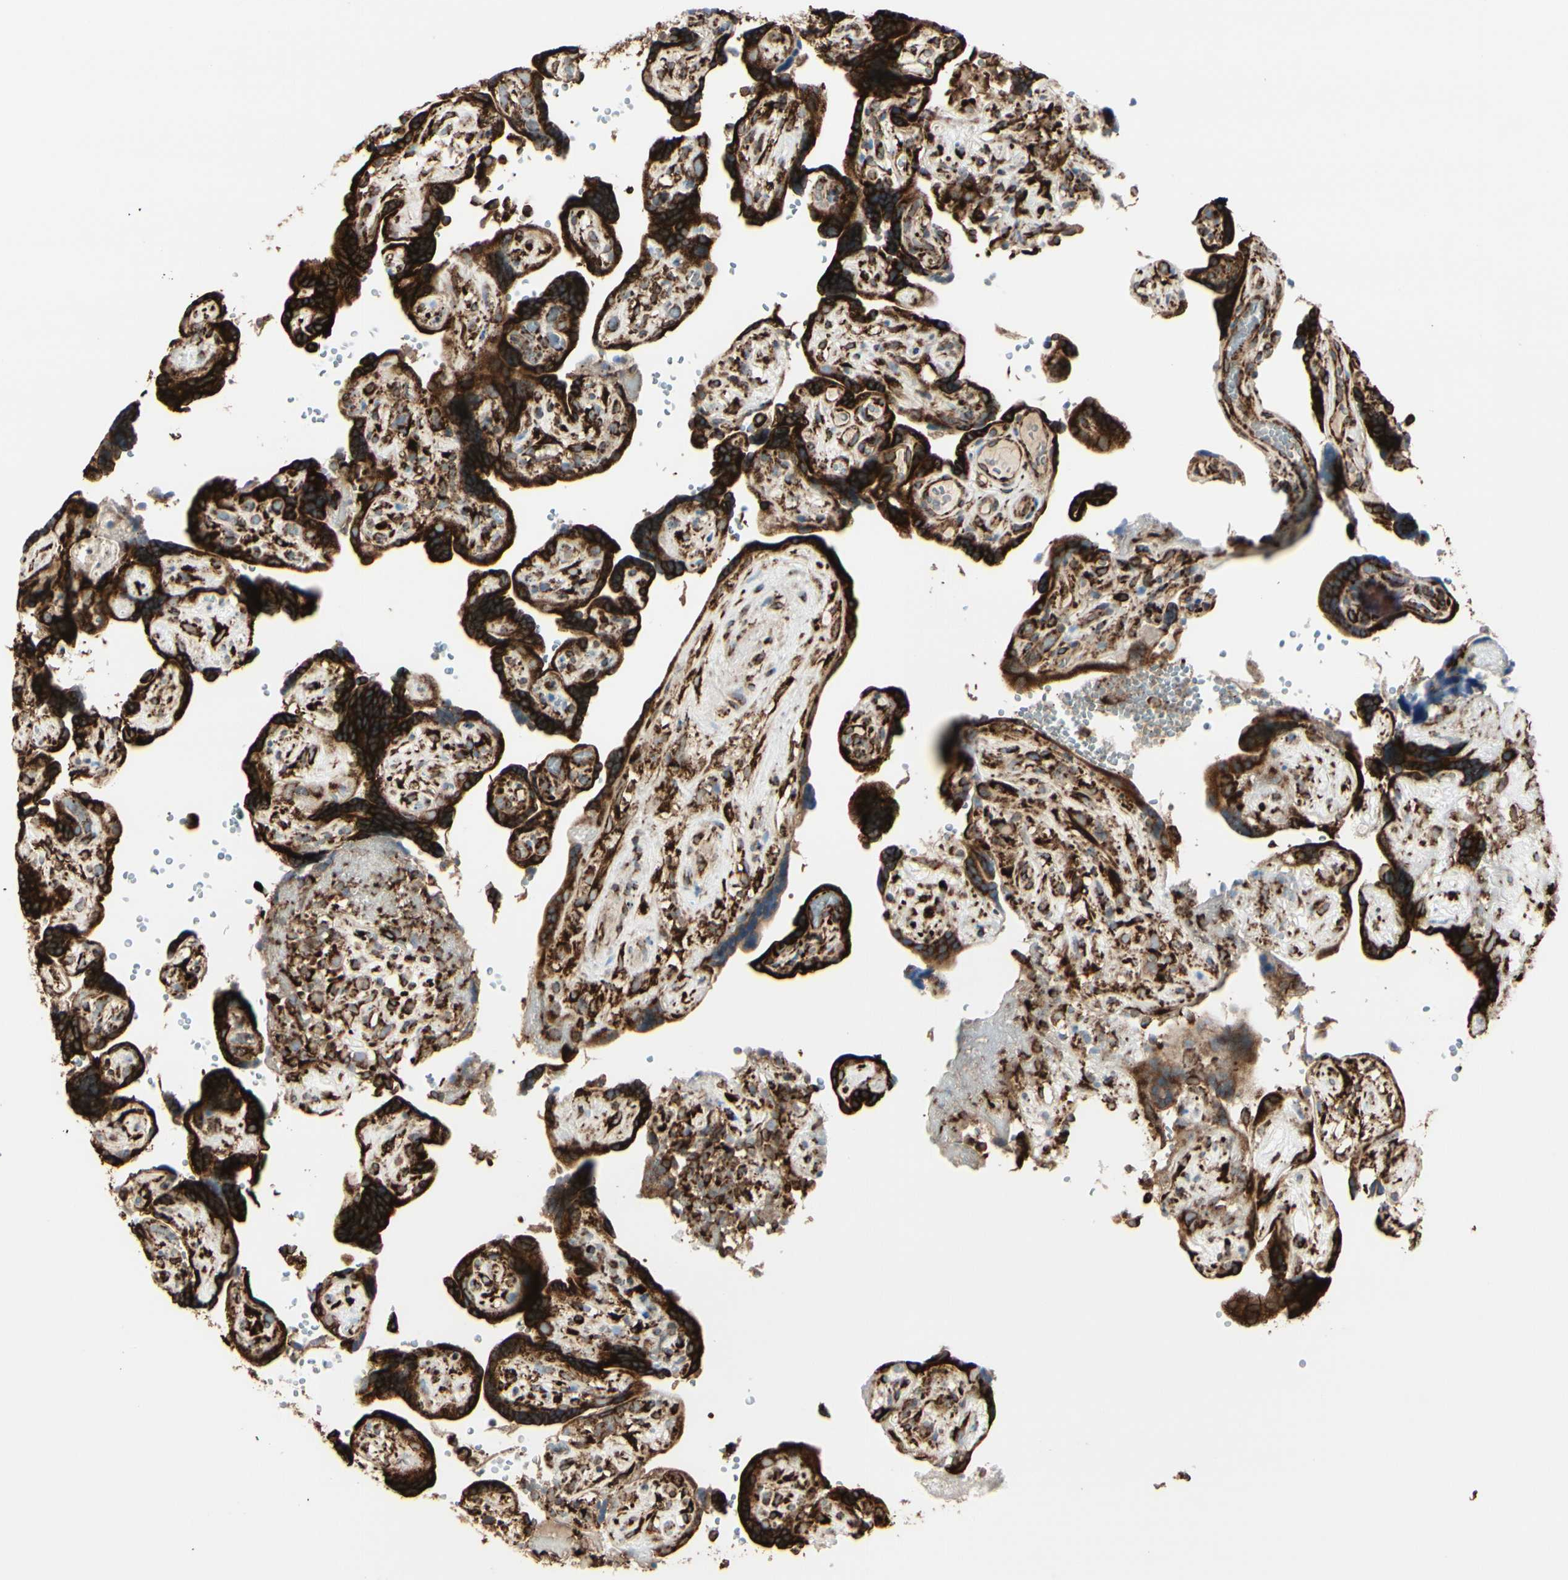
{"staining": {"intensity": "strong", "quantity": ">75%", "location": "cytoplasmic/membranous"}, "tissue": "placenta", "cell_type": "Decidual cells", "image_type": "normal", "snomed": [{"axis": "morphology", "description": "Normal tissue, NOS"}, {"axis": "topography", "description": "Placenta"}], "caption": "Approximately >75% of decidual cells in unremarkable placenta show strong cytoplasmic/membranous protein staining as visualized by brown immunohistochemical staining.", "gene": "RRBP1", "patient": {"sex": "female", "age": 30}}